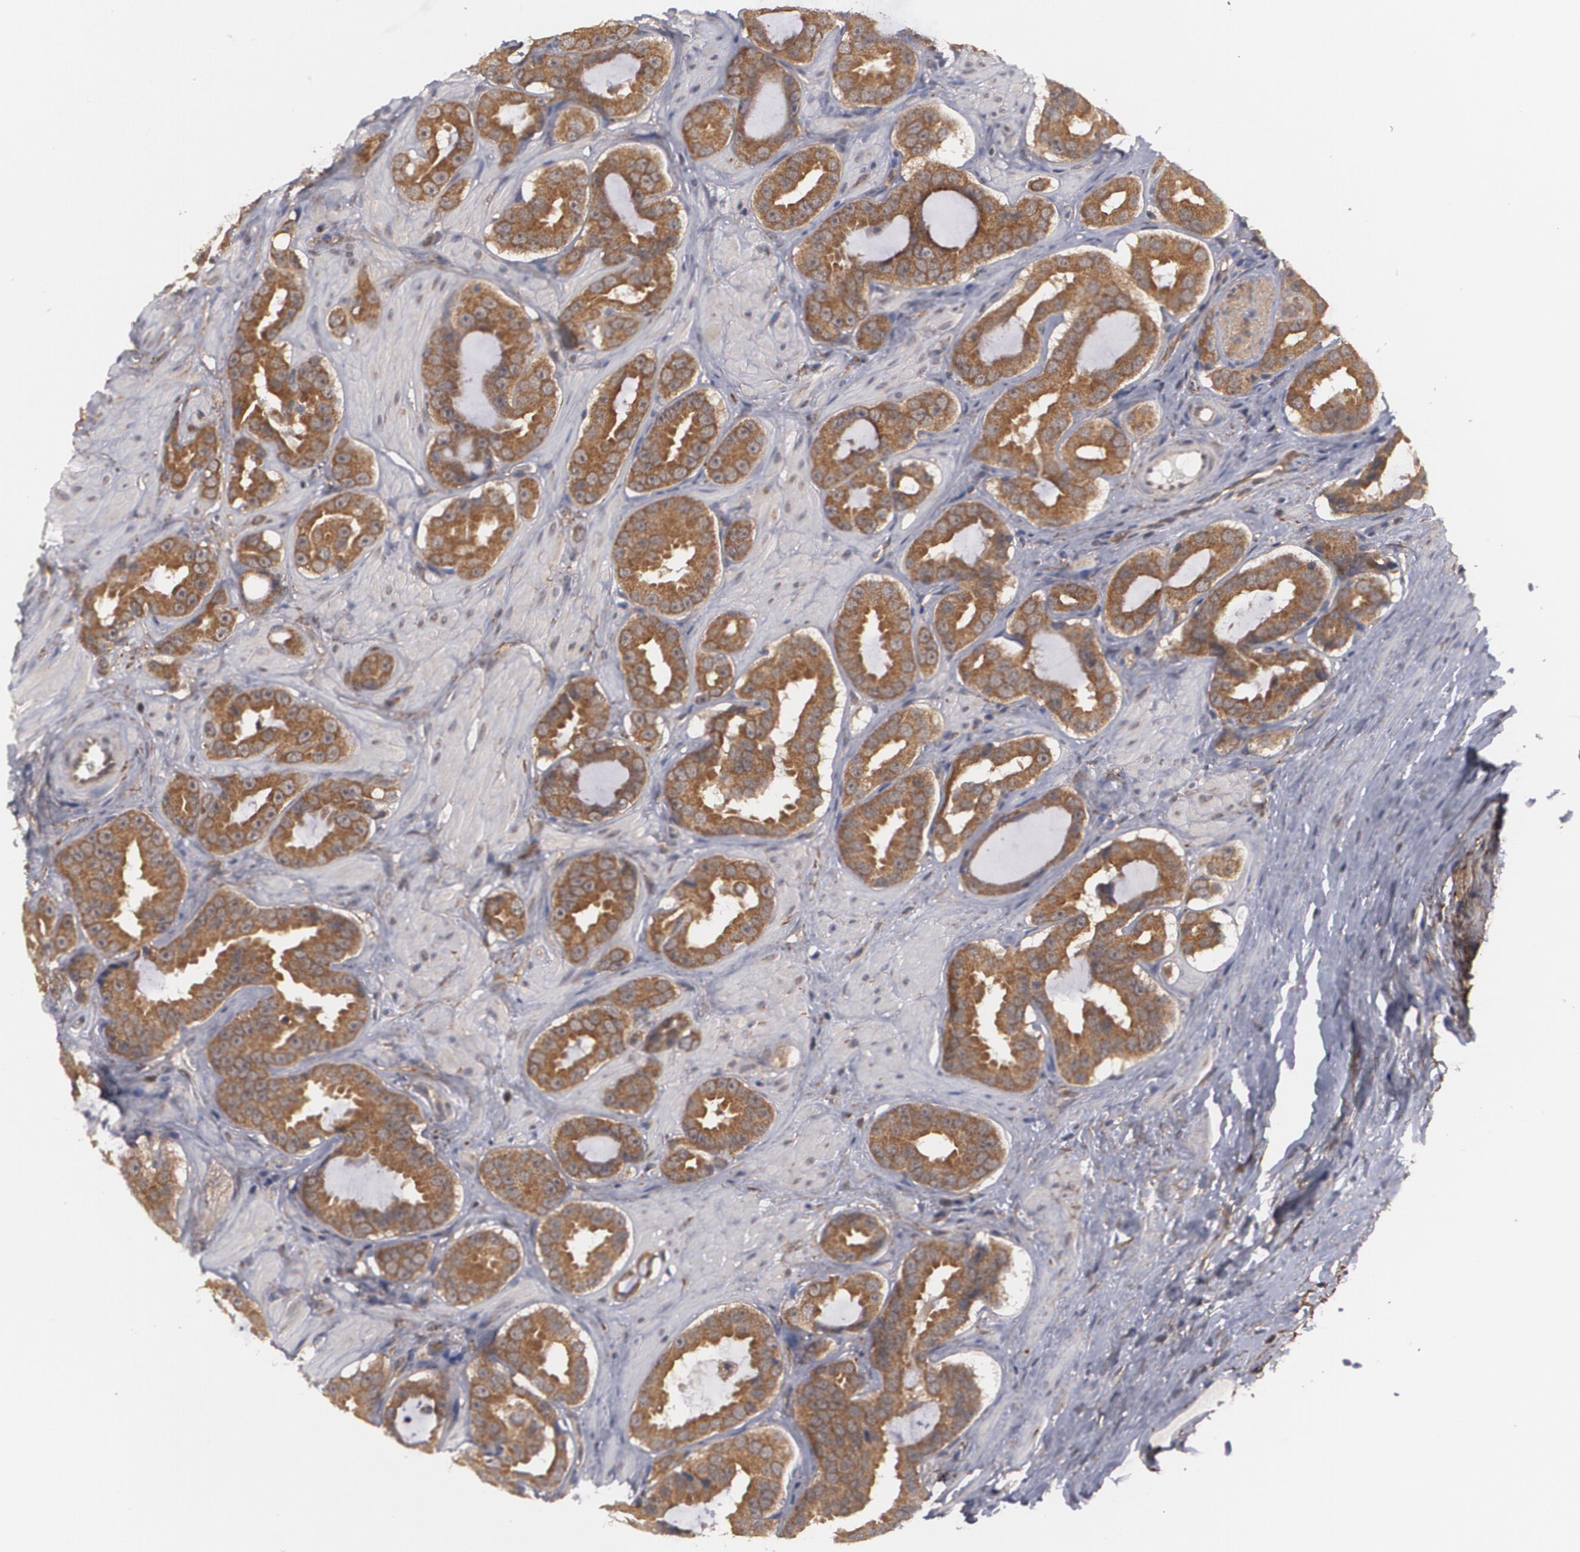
{"staining": {"intensity": "moderate", "quantity": ">75%", "location": "cytoplasmic/membranous"}, "tissue": "prostate cancer", "cell_type": "Tumor cells", "image_type": "cancer", "snomed": [{"axis": "morphology", "description": "Adenocarcinoma, Low grade"}, {"axis": "topography", "description": "Prostate"}], "caption": "Immunohistochemistry image of human prostate adenocarcinoma (low-grade) stained for a protein (brown), which reveals medium levels of moderate cytoplasmic/membranous staining in approximately >75% of tumor cells.", "gene": "BMP6", "patient": {"sex": "male", "age": 59}}